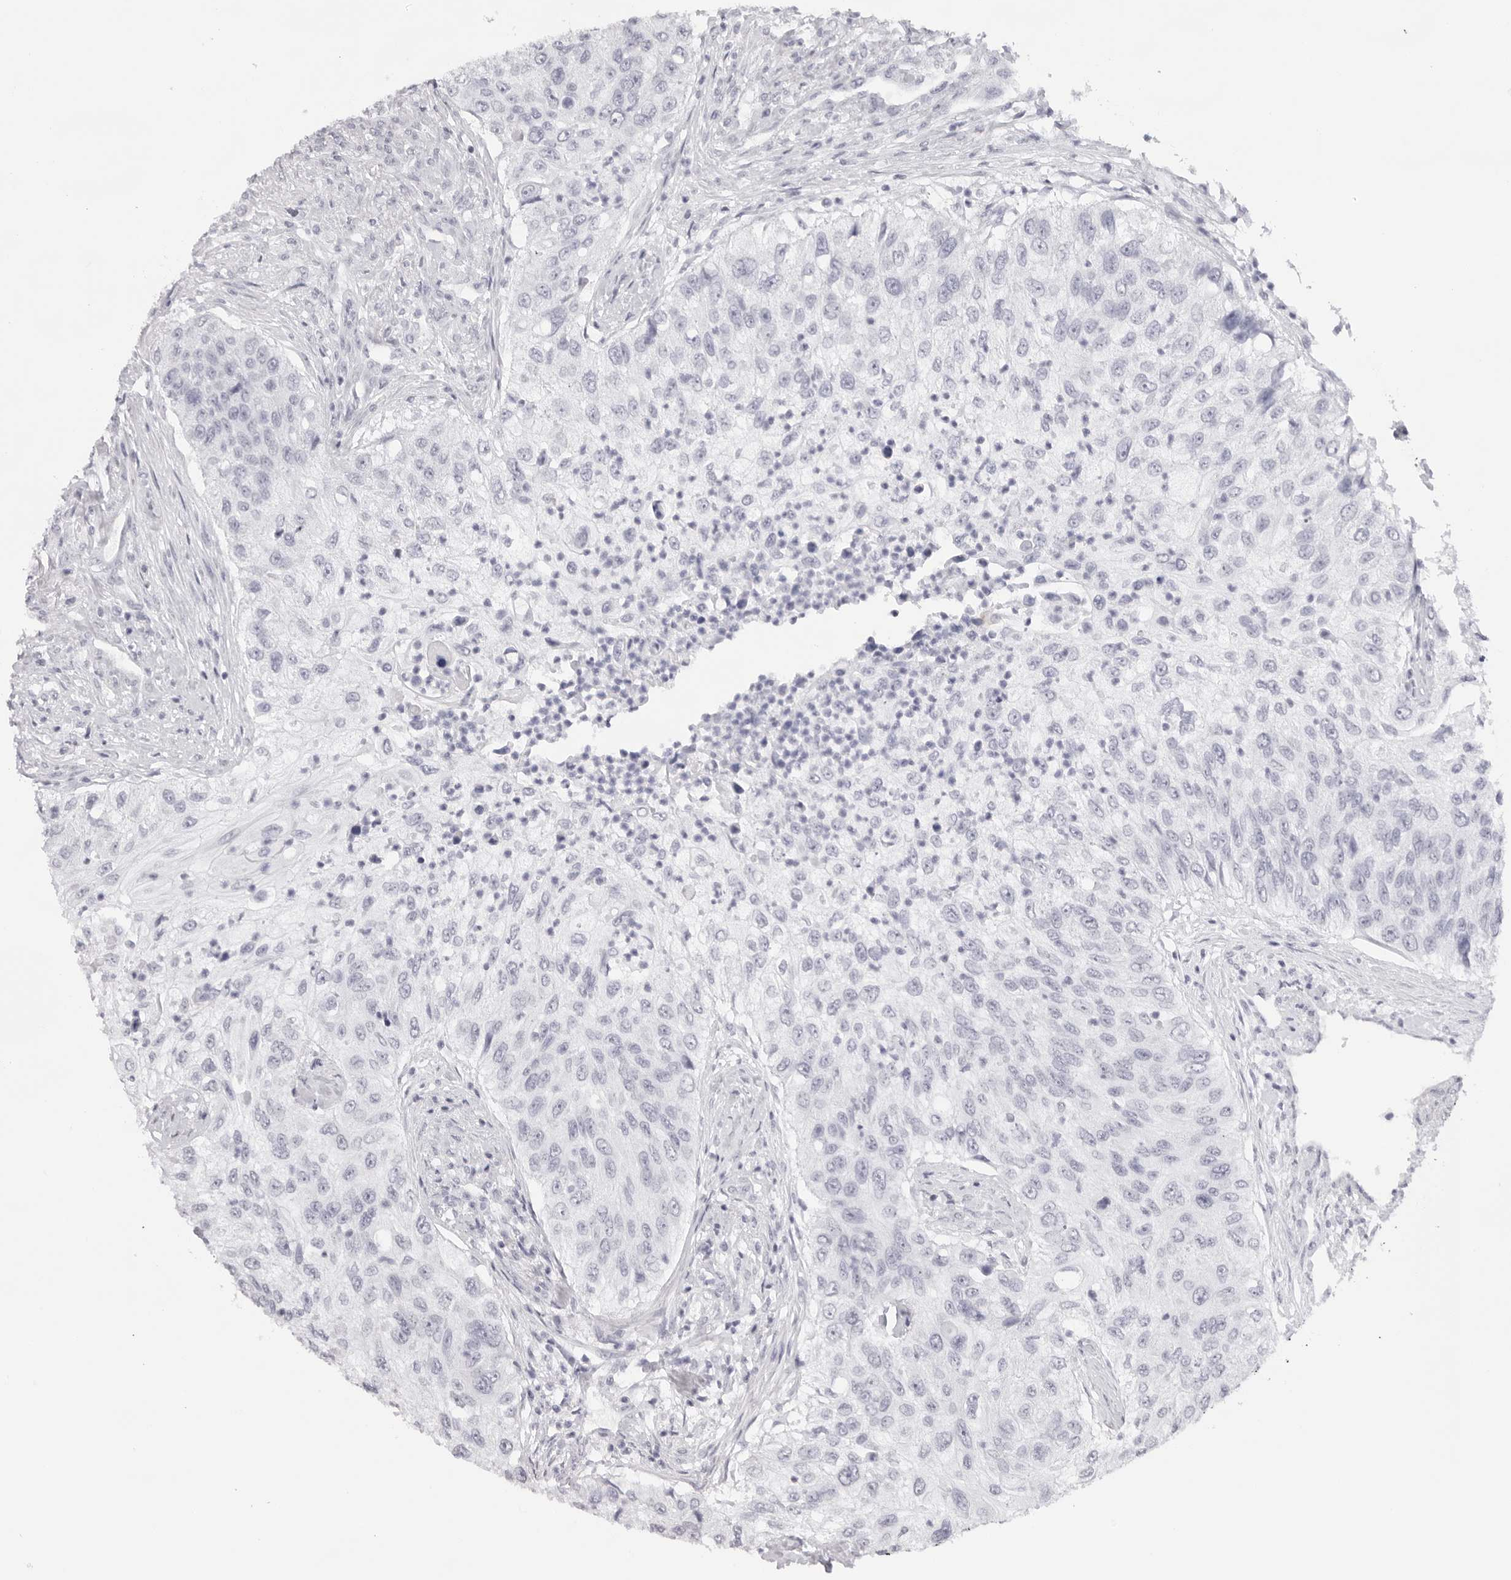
{"staining": {"intensity": "negative", "quantity": "none", "location": "none"}, "tissue": "urothelial cancer", "cell_type": "Tumor cells", "image_type": "cancer", "snomed": [{"axis": "morphology", "description": "Urothelial carcinoma, High grade"}, {"axis": "topography", "description": "Urinary bladder"}], "caption": "Protein analysis of urothelial cancer shows no significant expression in tumor cells.", "gene": "KLK12", "patient": {"sex": "female", "age": 60}}